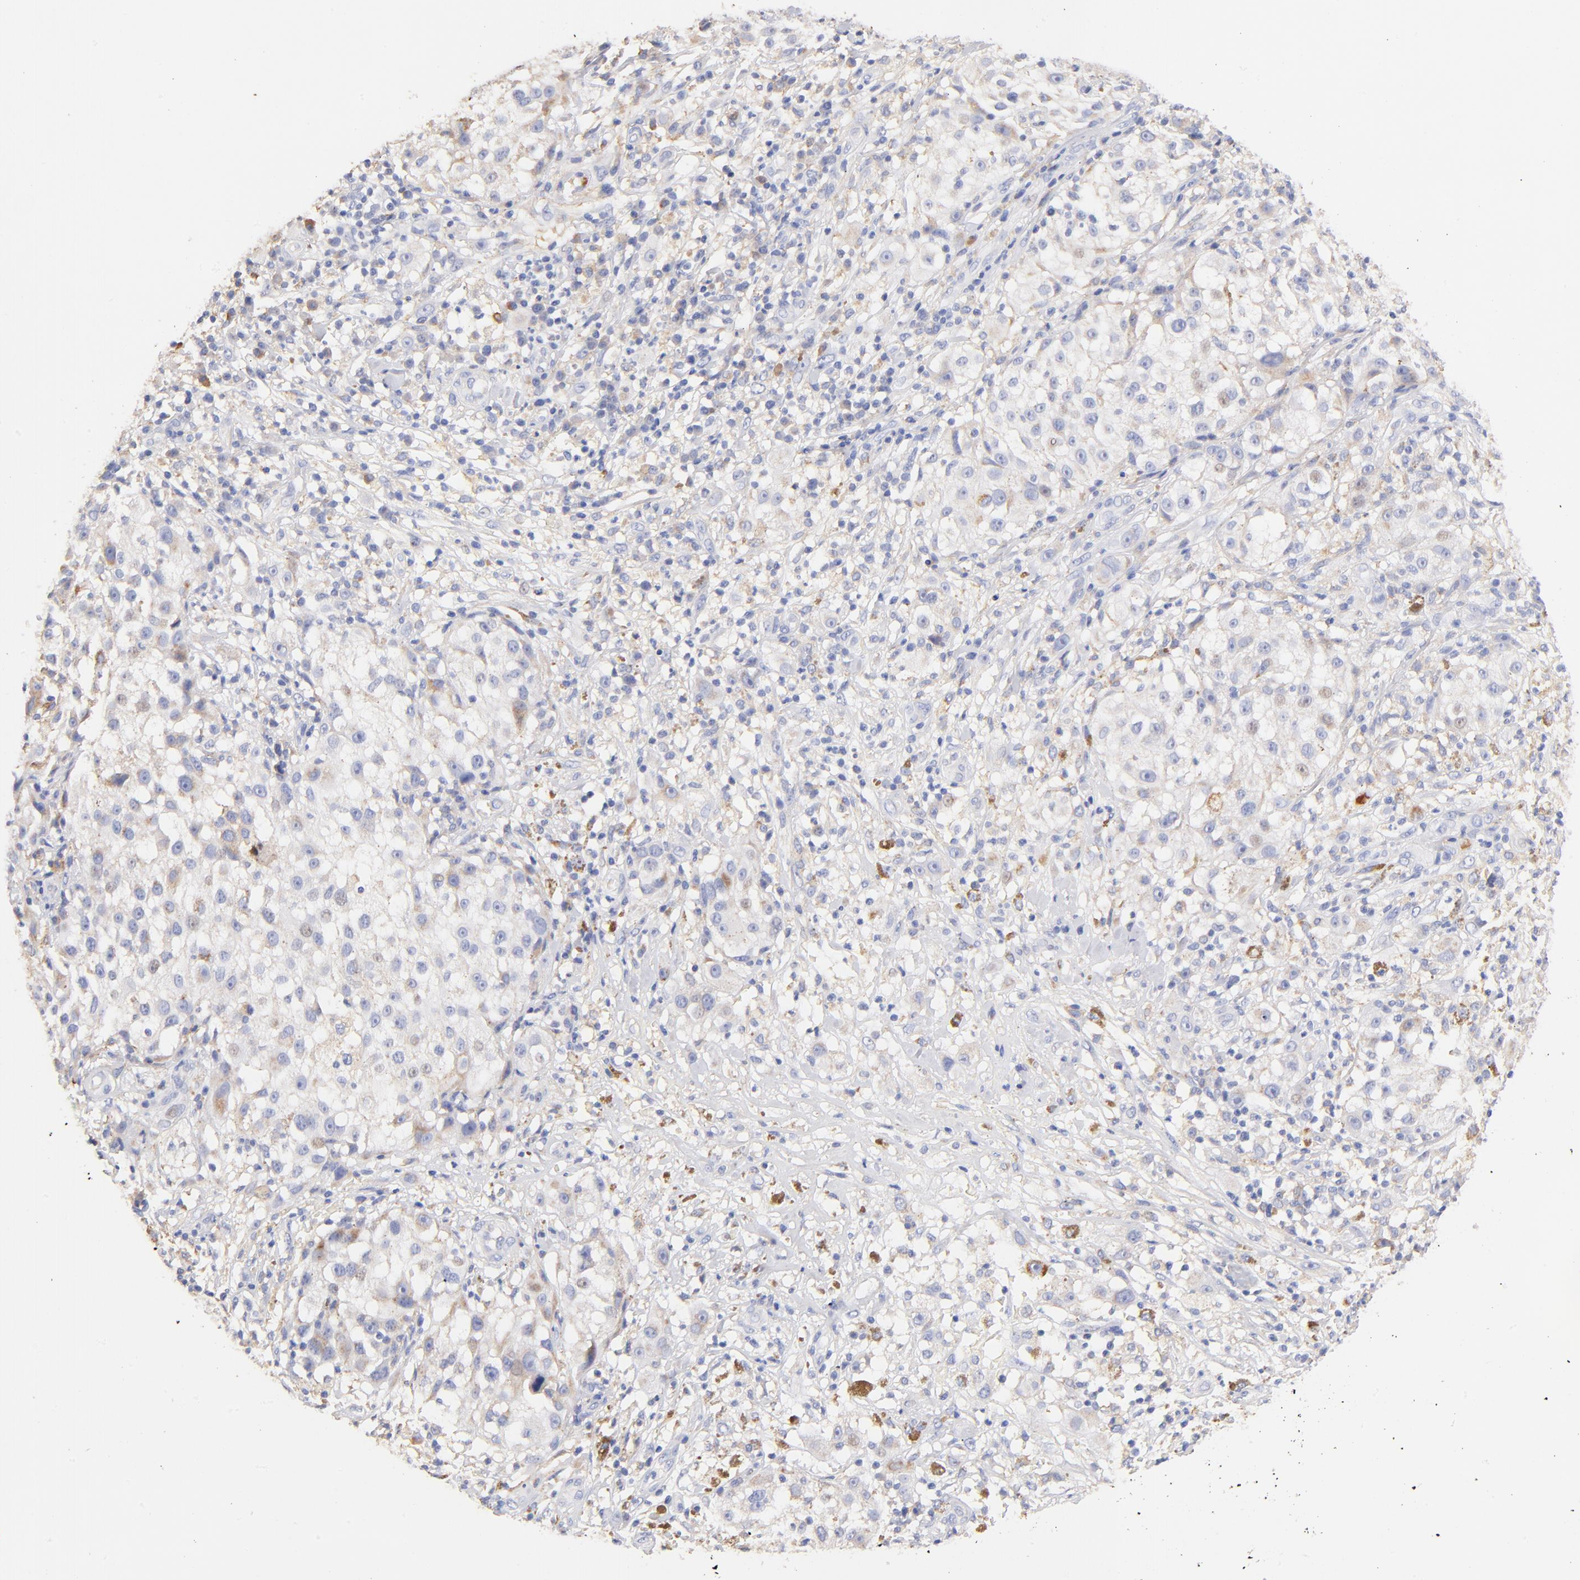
{"staining": {"intensity": "weak", "quantity": "<25%", "location": "cytoplasmic/membranous,nuclear"}, "tissue": "melanoma", "cell_type": "Tumor cells", "image_type": "cancer", "snomed": [{"axis": "morphology", "description": "Necrosis, NOS"}, {"axis": "morphology", "description": "Malignant melanoma, NOS"}, {"axis": "topography", "description": "Skin"}], "caption": "A micrograph of human melanoma is negative for staining in tumor cells.", "gene": "IGLV7-43", "patient": {"sex": "female", "age": 87}}